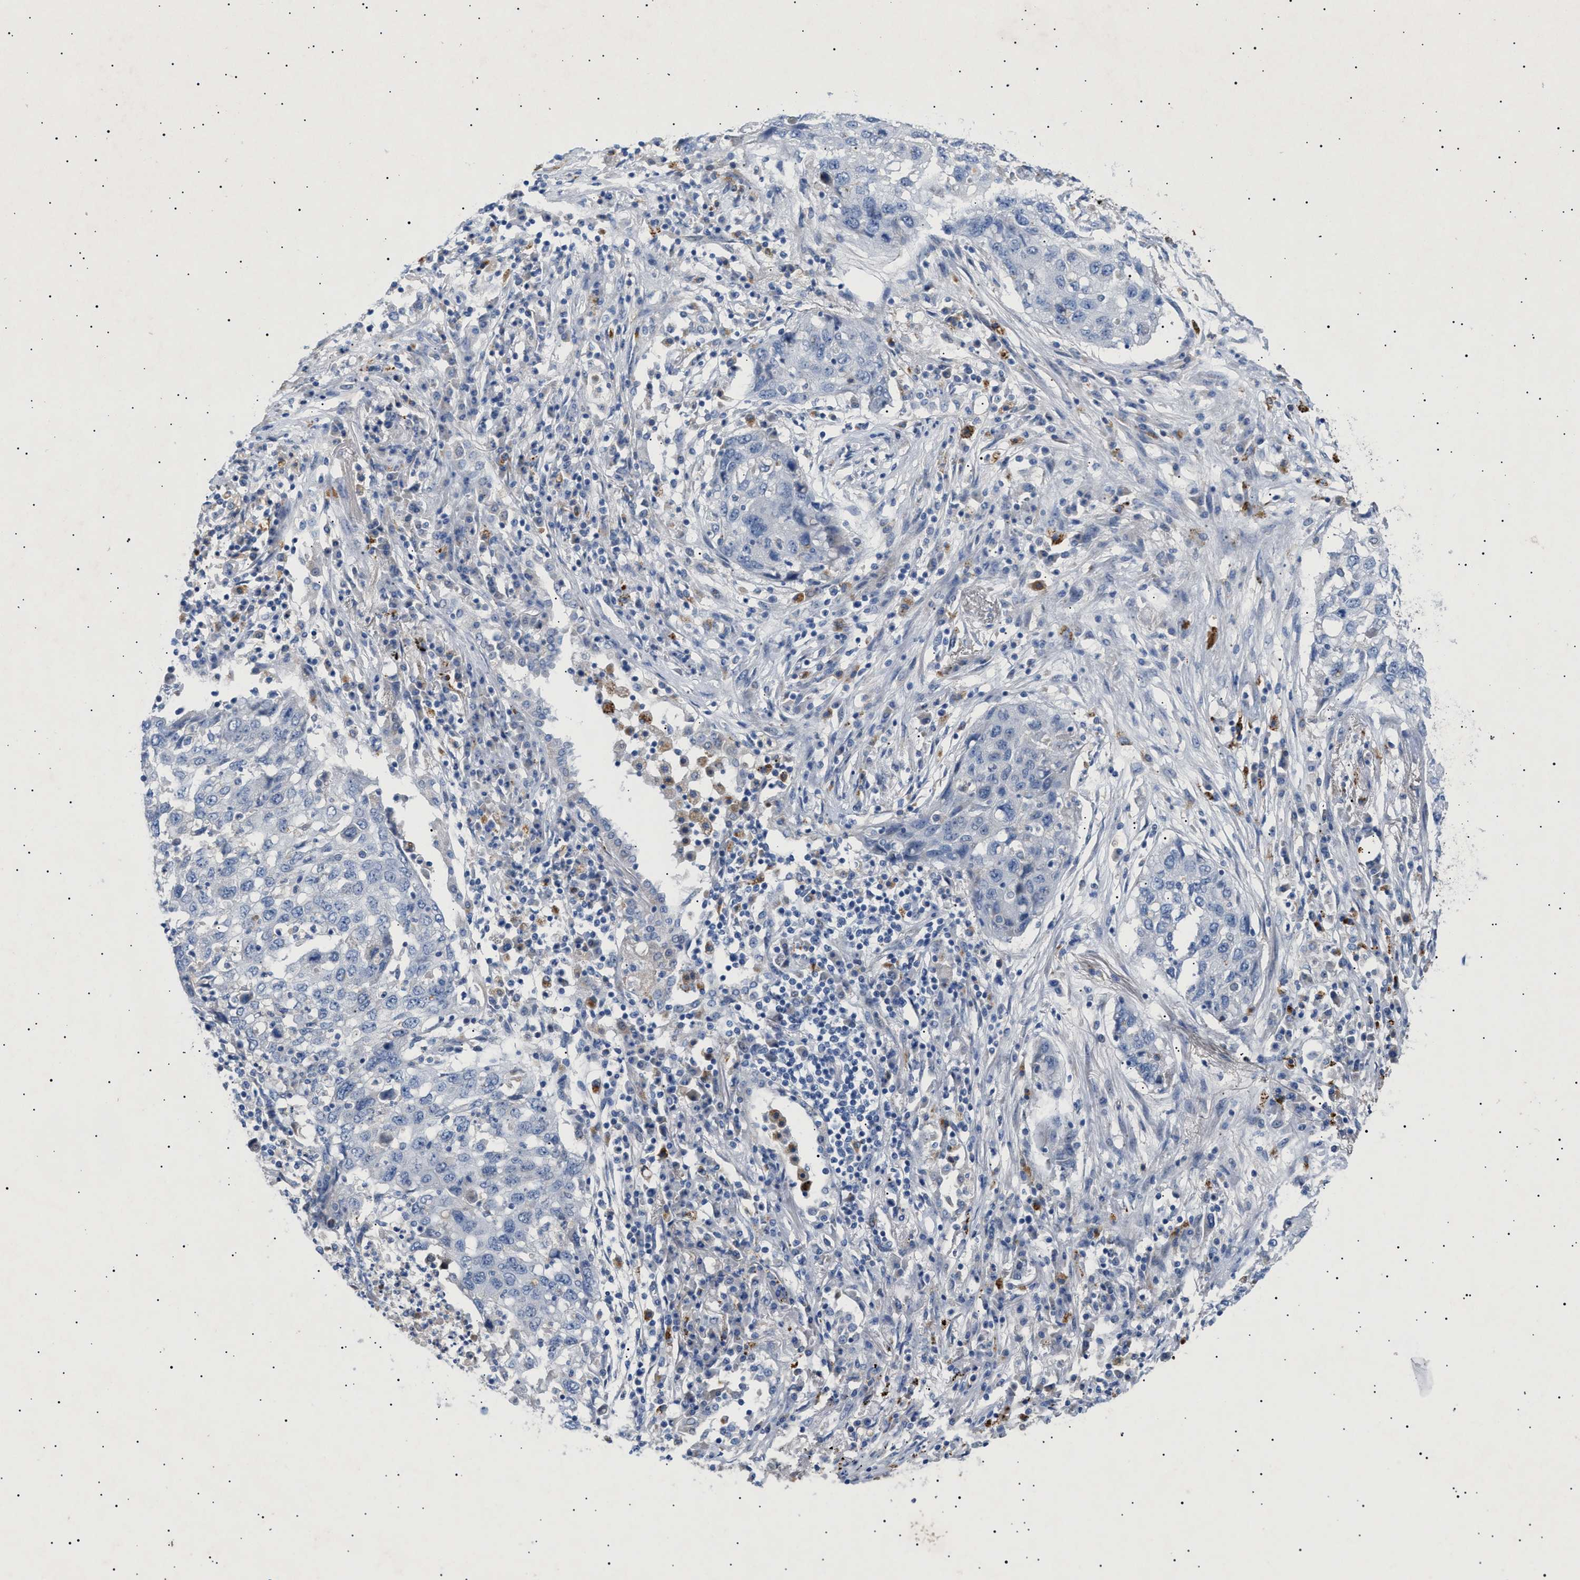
{"staining": {"intensity": "negative", "quantity": "none", "location": "none"}, "tissue": "lung cancer", "cell_type": "Tumor cells", "image_type": "cancer", "snomed": [{"axis": "morphology", "description": "Squamous cell carcinoma, NOS"}, {"axis": "topography", "description": "Lung"}], "caption": "Tumor cells show no significant positivity in lung cancer (squamous cell carcinoma). The staining is performed using DAB (3,3'-diaminobenzidine) brown chromogen with nuclei counter-stained in using hematoxylin.", "gene": "SIRT5", "patient": {"sex": "female", "age": 63}}